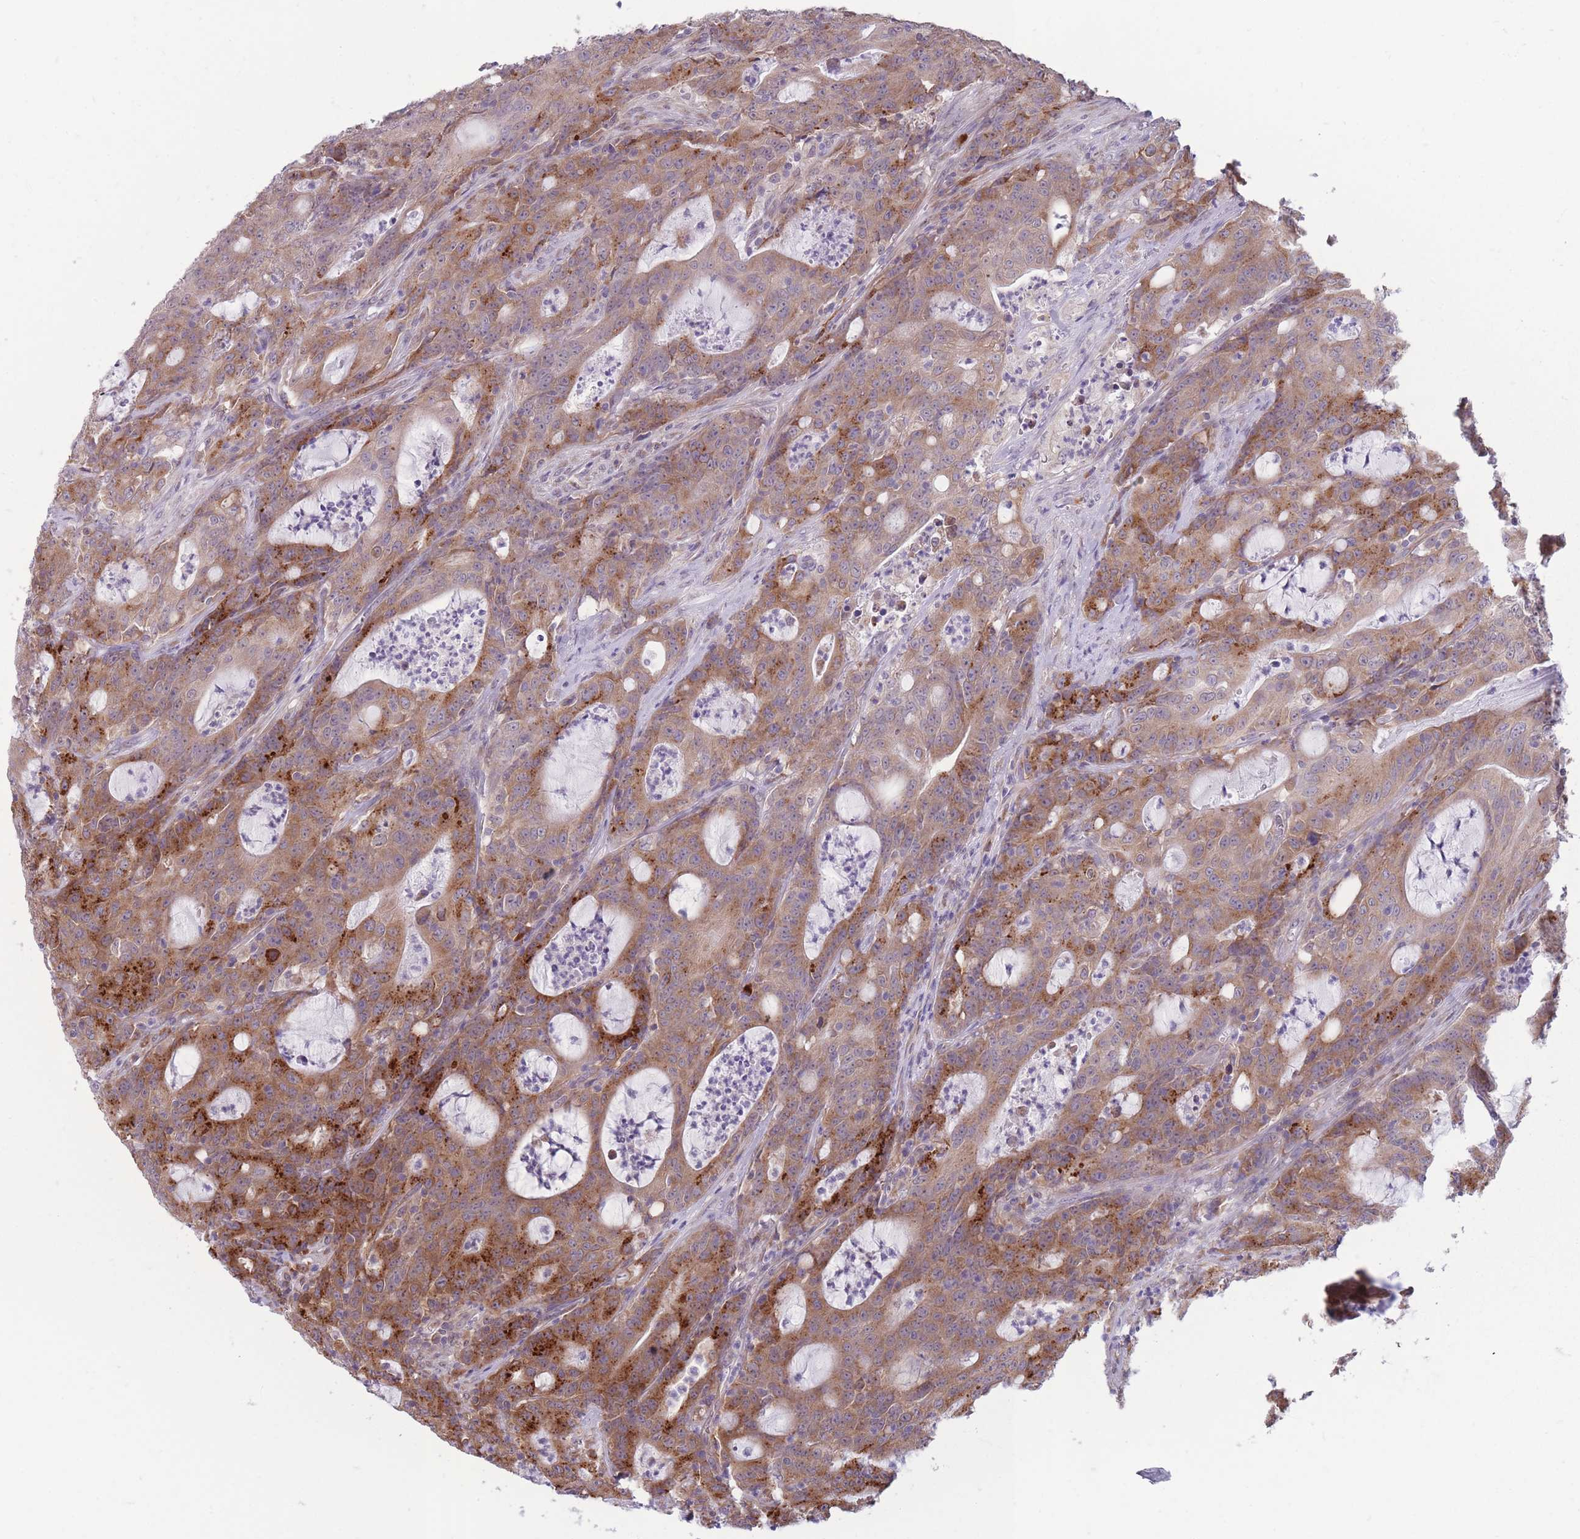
{"staining": {"intensity": "moderate", "quantity": ">75%", "location": "cytoplasmic/membranous"}, "tissue": "colorectal cancer", "cell_type": "Tumor cells", "image_type": "cancer", "snomed": [{"axis": "morphology", "description": "Adenocarcinoma, NOS"}, {"axis": "topography", "description": "Colon"}], "caption": "An IHC image of neoplastic tissue is shown. Protein staining in brown highlights moderate cytoplasmic/membranous positivity in adenocarcinoma (colorectal) within tumor cells.", "gene": "TMEM121", "patient": {"sex": "male", "age": 83}}